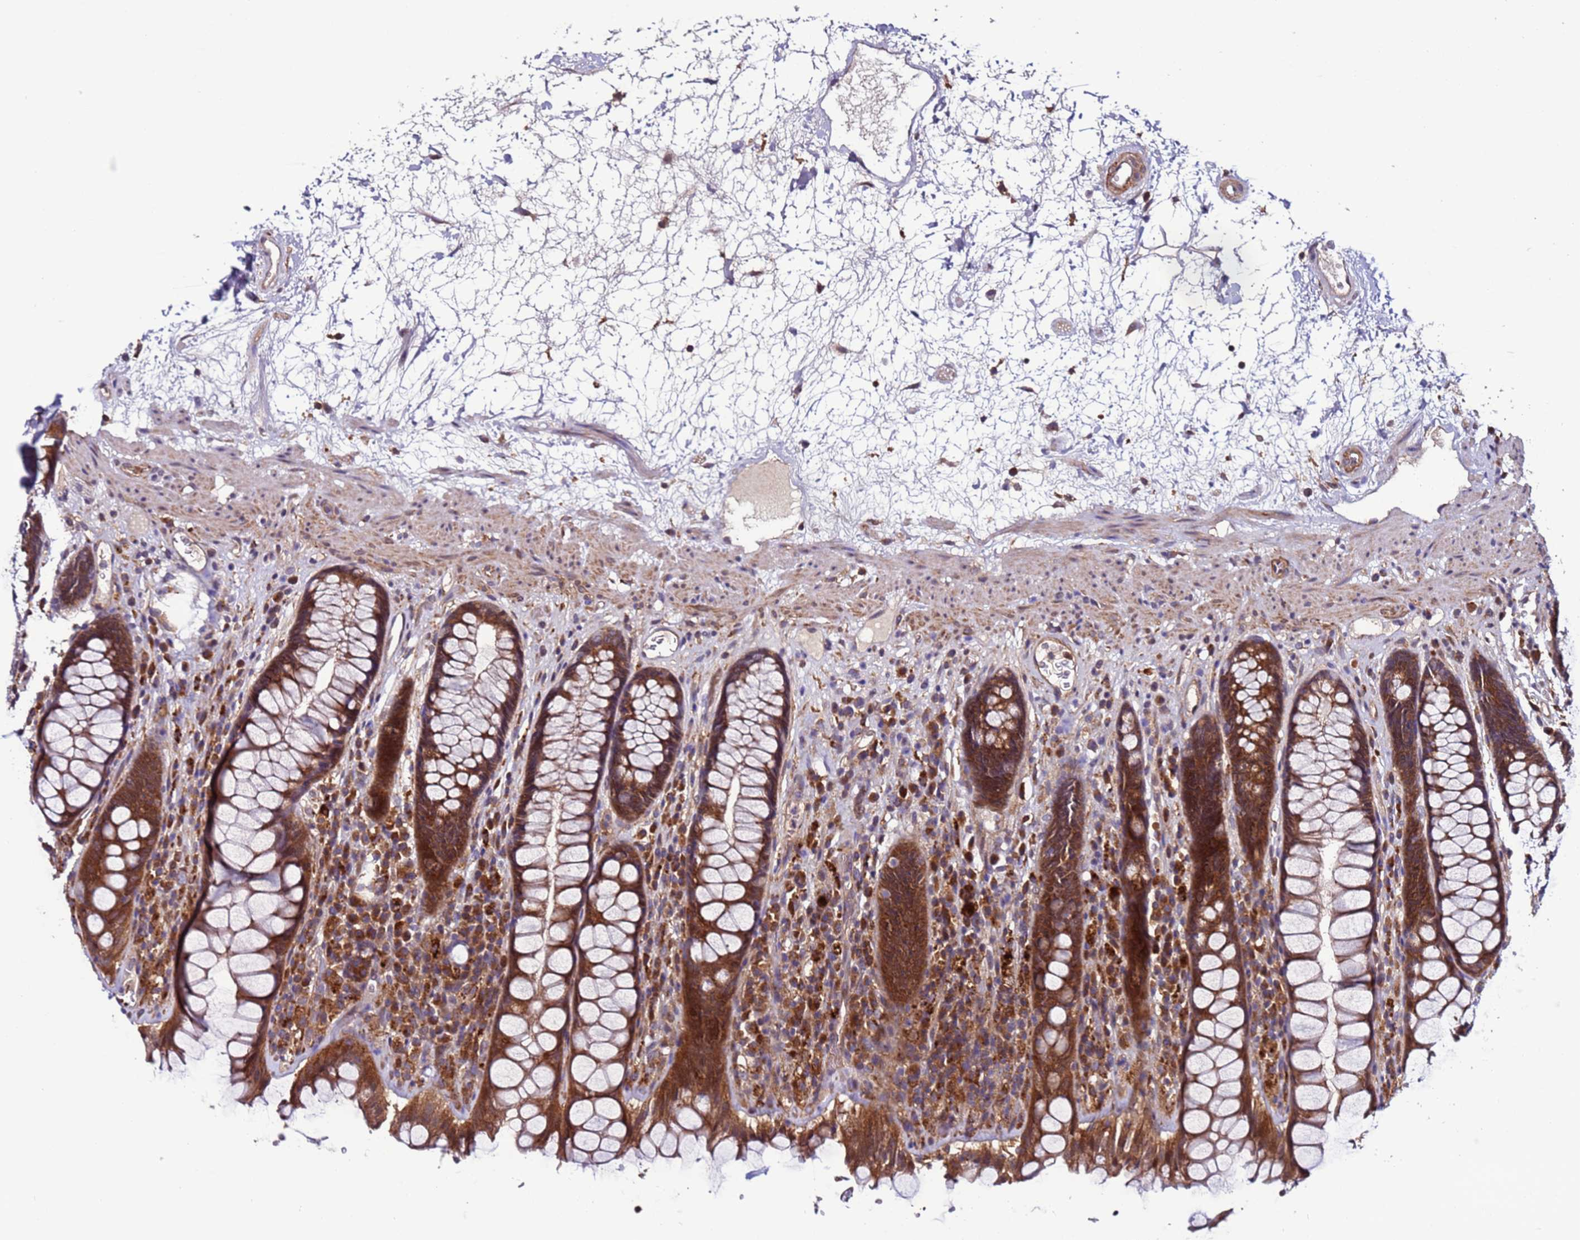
{"staining": {"intensity": "strong", "quantity": ">75%", "location": "cytoplasmic/membranous,nuclear"}, "tissue": "rectum", "cell_type": "Glandular cells", "image_type": "normal", "snomed": [{"axis": "morphology", "description": "Normal tissue, NOS"}, {"axis": "topography", "description": "Rectum"}], "caption": "The micrograph reveals immunohistochemical staining of normal rectum. There is strong cytoplasmic/membranous,nuclear positivity is present in about >75% of glandular cells.", "gene": "GAREM1", "patient": {"sex": "male", "age": 64}}